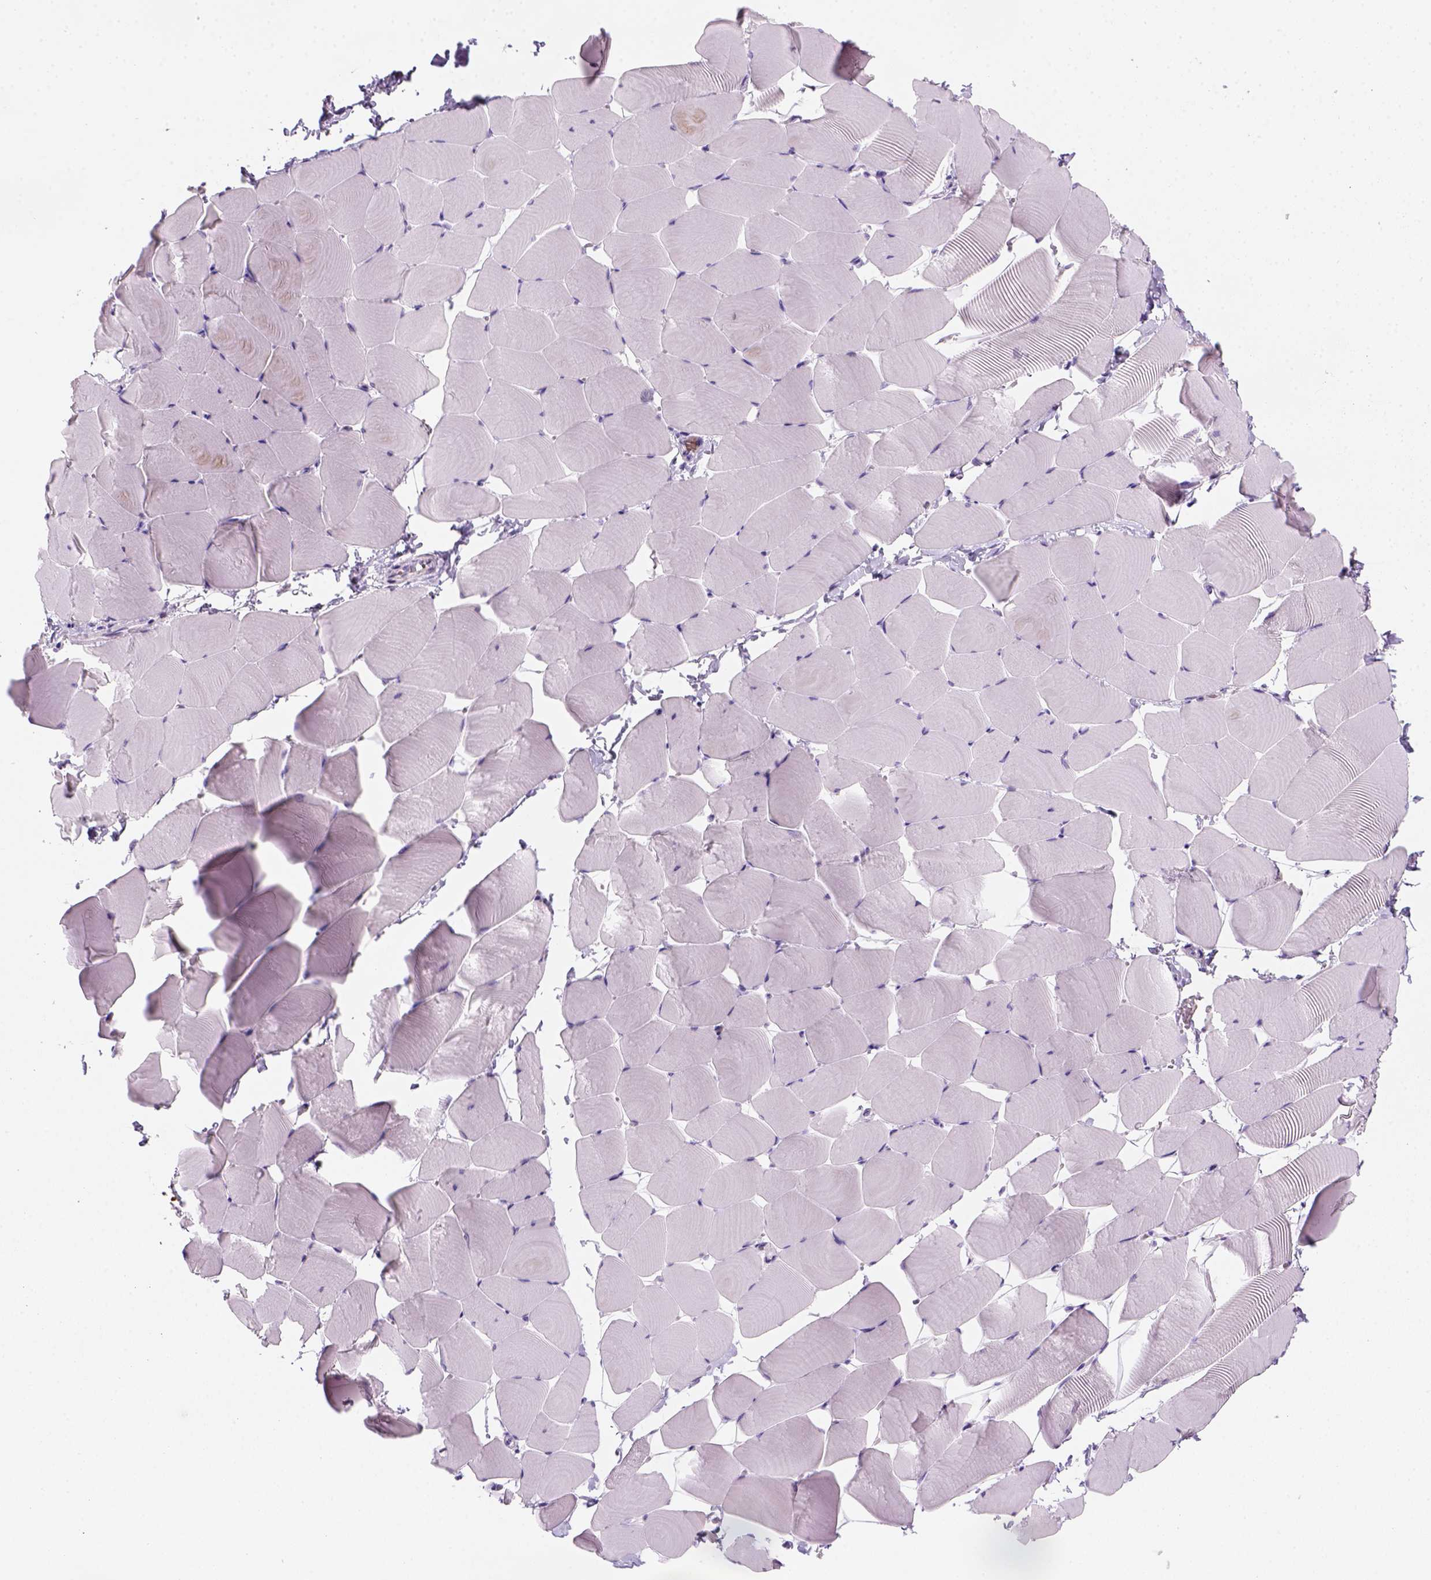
{"staining": {"intensity": "negative", "quantity": "none", "location": "none"}, "tissue": "skeletal muscle", "cell_type": "Myocytes", "image_type": "normal", "snomed": [{"axis": "morphology", "description": "Normal tissue, NOS"}, {"axis": "topography", "description": "Skeletal muscle"}], "caption": "Immunohistochemistry (IHC) histopathology image of normal human skeletal muscle stained for a protein (brown), which exhibits no expression in myocytes.", "gene": "ZMAT4", "patient": {"sex": "male", "age": 25}}